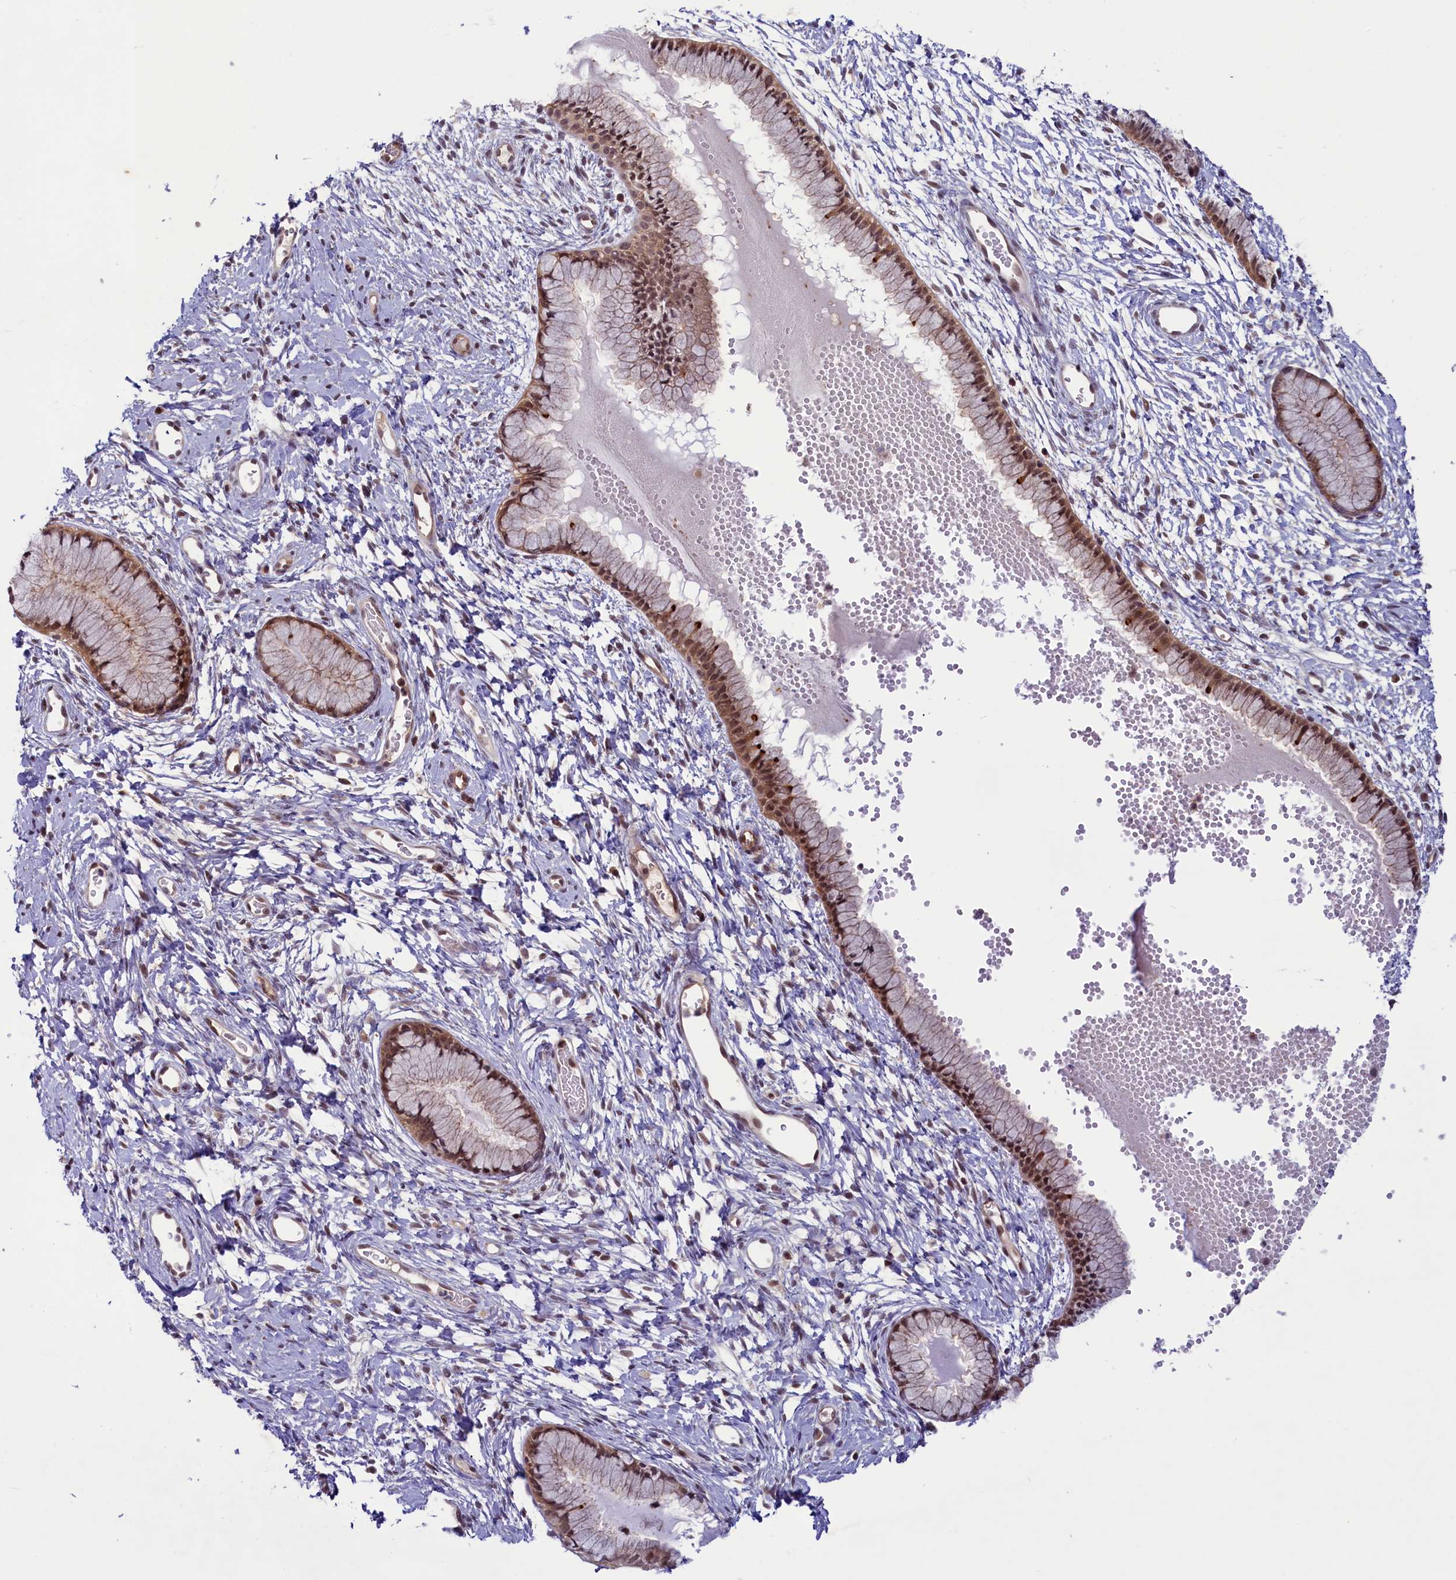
{"staining": {"intensity": "moderate", "quantity": ">75%", "location": "cytoplasmic/membranous,nuclear"}, "tissue": "cervix", "cell_type": "Glandular cells", "image_type": "normal", "snomed": [{"axis": "morphology", "description": "Normal tissue, NOS"}, {"axis": "topography", "description": "Cervix"}], "caption": "Glandular cells demonstrate moderate cytoplasmic/membranous,nuclear positivity in approximately >75% of cells in benign cervix. Using DAB (brown) and hematoxylin (blue) stains, captured at high magnification using brightfield microscopy.", "gene": "SLC7A6OS", "patient": {"sex": "female", "age": 42}}